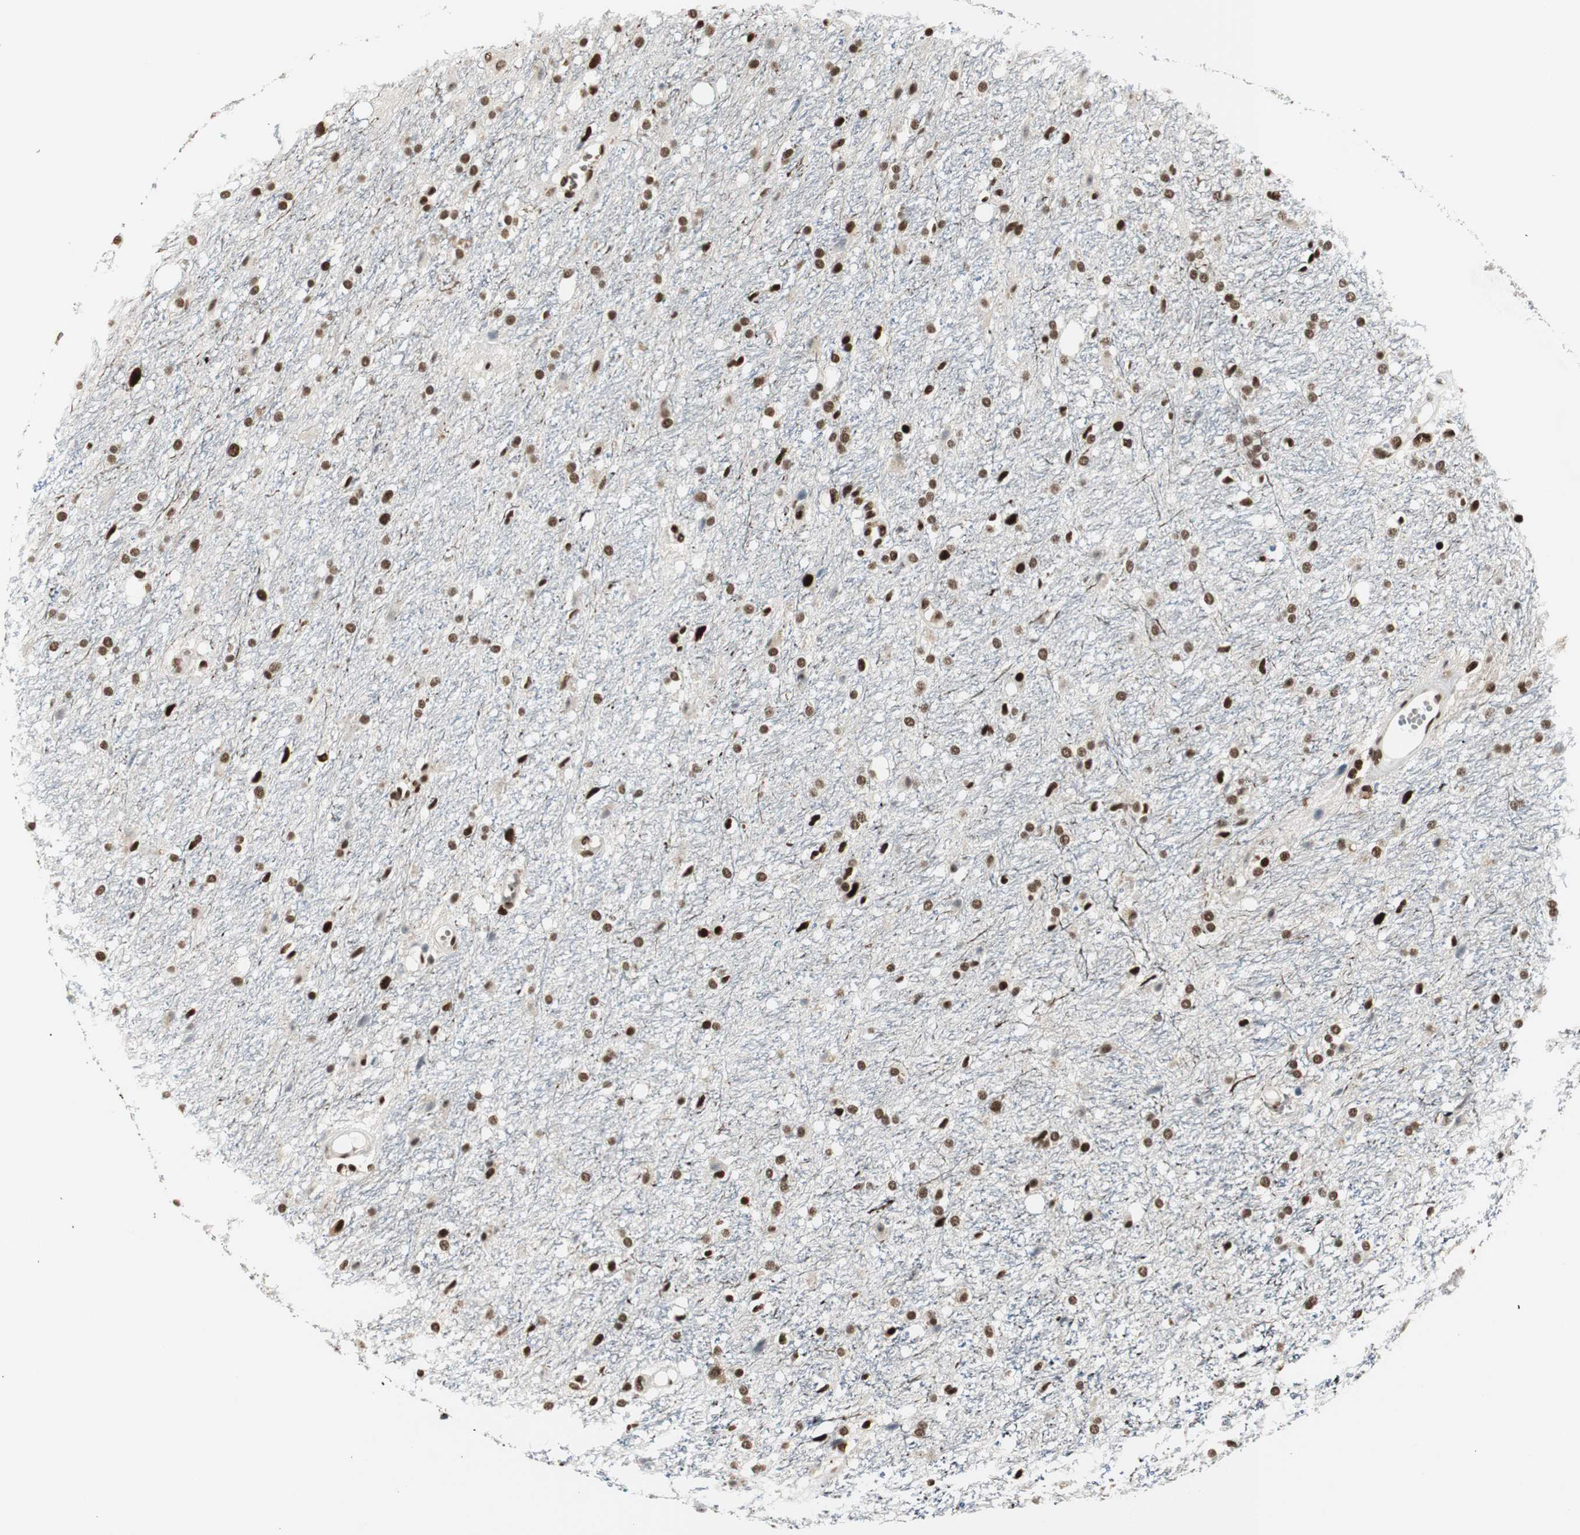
{"staining": {"intensity": "strong", "quantity": ">75%", "location": "nuclear"}, "tissue": "glioma", "cell_type": "Tumor cells", "image_type": "cancer", "snomed": [{"axis": "morphology", "description": "Glioma, malignant, High grade"}, {"axis": "topography", "description": "Brain"}], "caption": "The photomicrograph displays immunohistochemical staining of malignant glioma (high-grade). There is strong nuclear positivity is seen in about >75% of tumor cells. (Stains: DAB (3,3'-diaminobenzidine) in brown, nuclei in blue, Microscopy: brightfield microscopy at high magnification).", "gene": "PARN", "patient": {"sex": "female", "age": 59}}